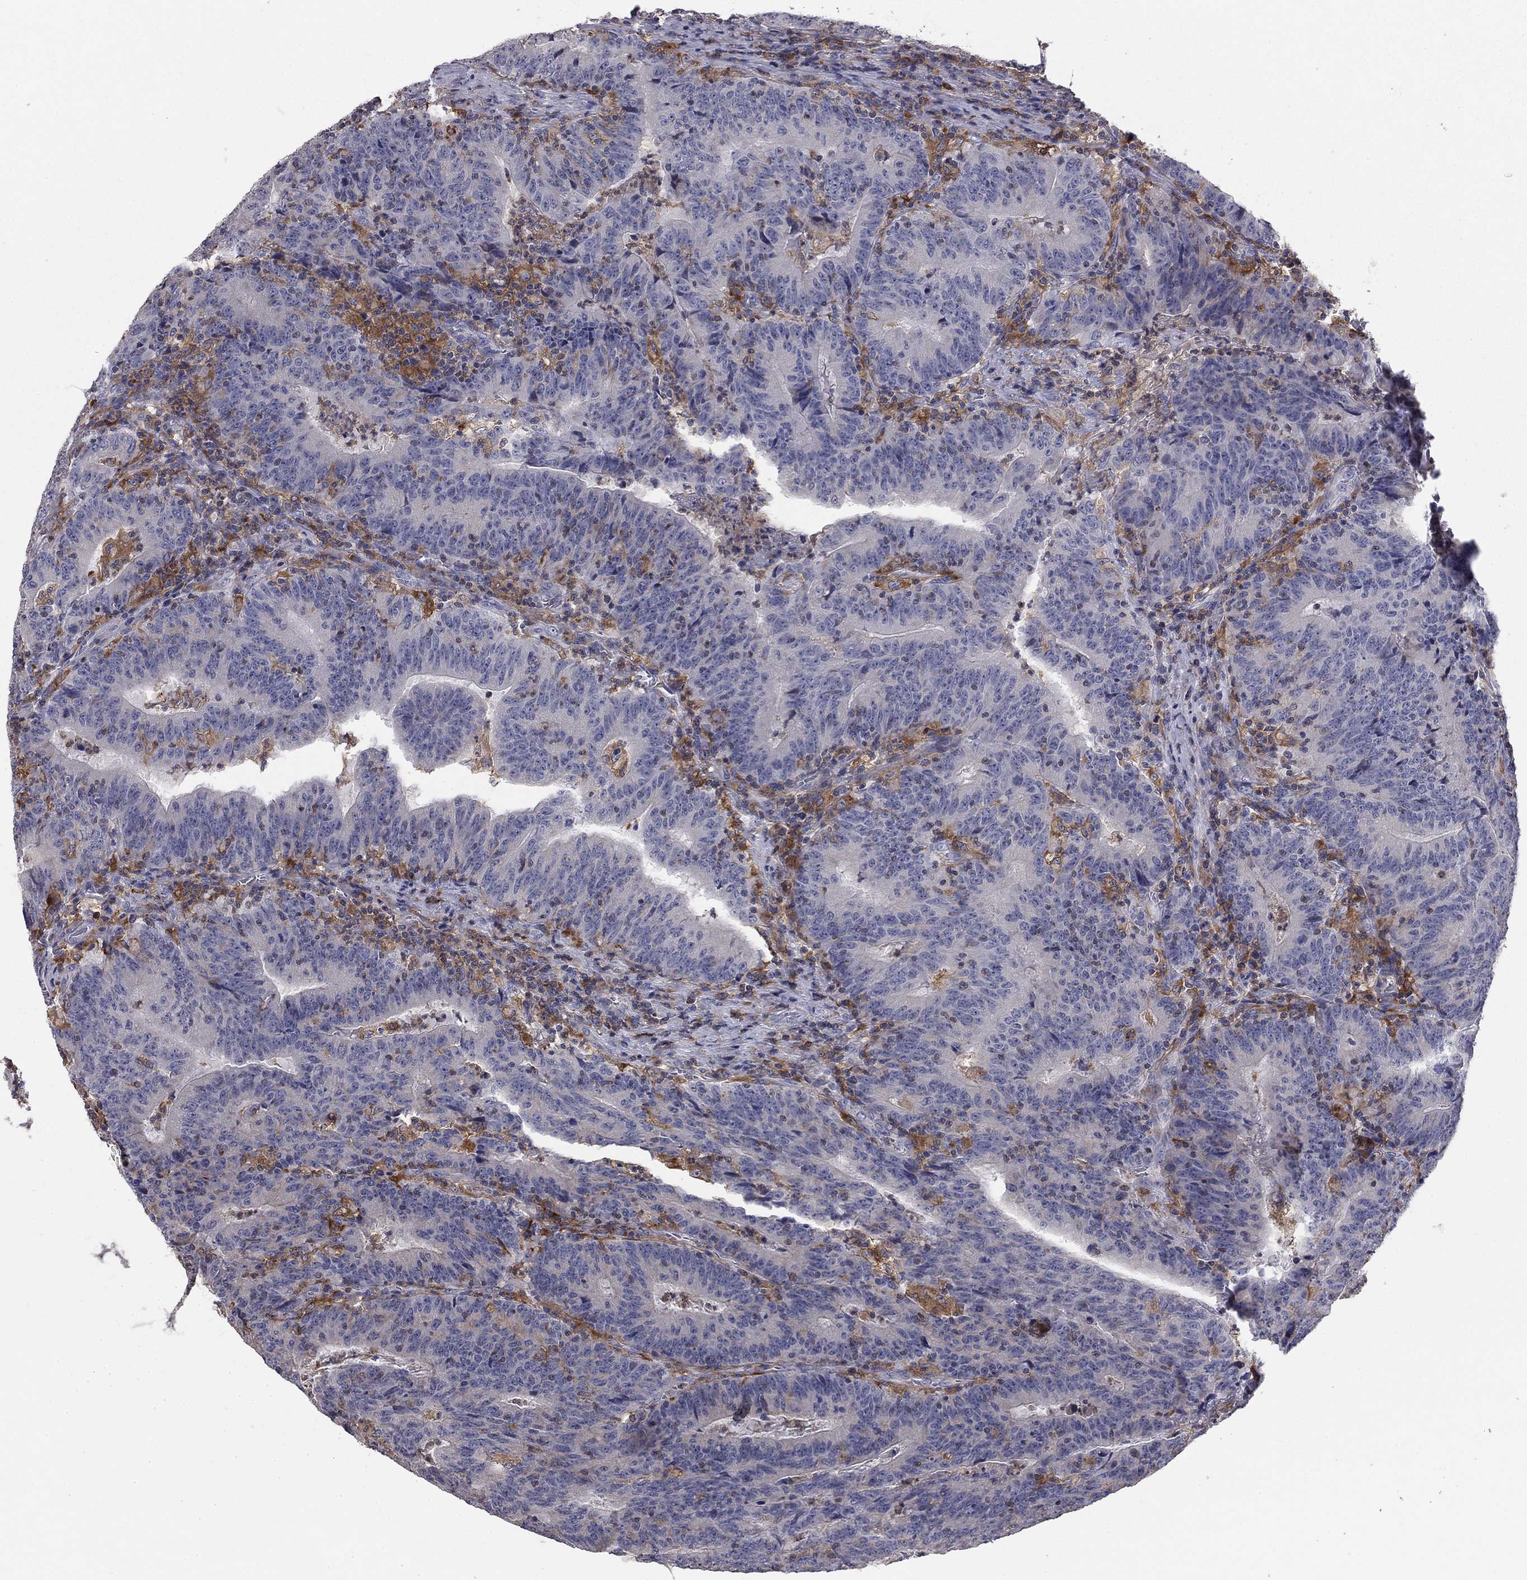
{"staining": {"intensity": "negative", "quantity": "none", "location": "none"}, "tissue": "colorectal cancer", "cell_type": "Tumor cells", "image_type": "cancer", "snomed": [{"axis": "morphology", "description": "Adenocarcinoma, NOS"}, {"axis": "topography", "description": "Colon"}], "caption": "DAB immunohistochemical staining of colorectal cancer demonstrates no significant staining in tumor cells.", "gene": "PLCB2", "patient": {"sex": "female", "age": 75}}